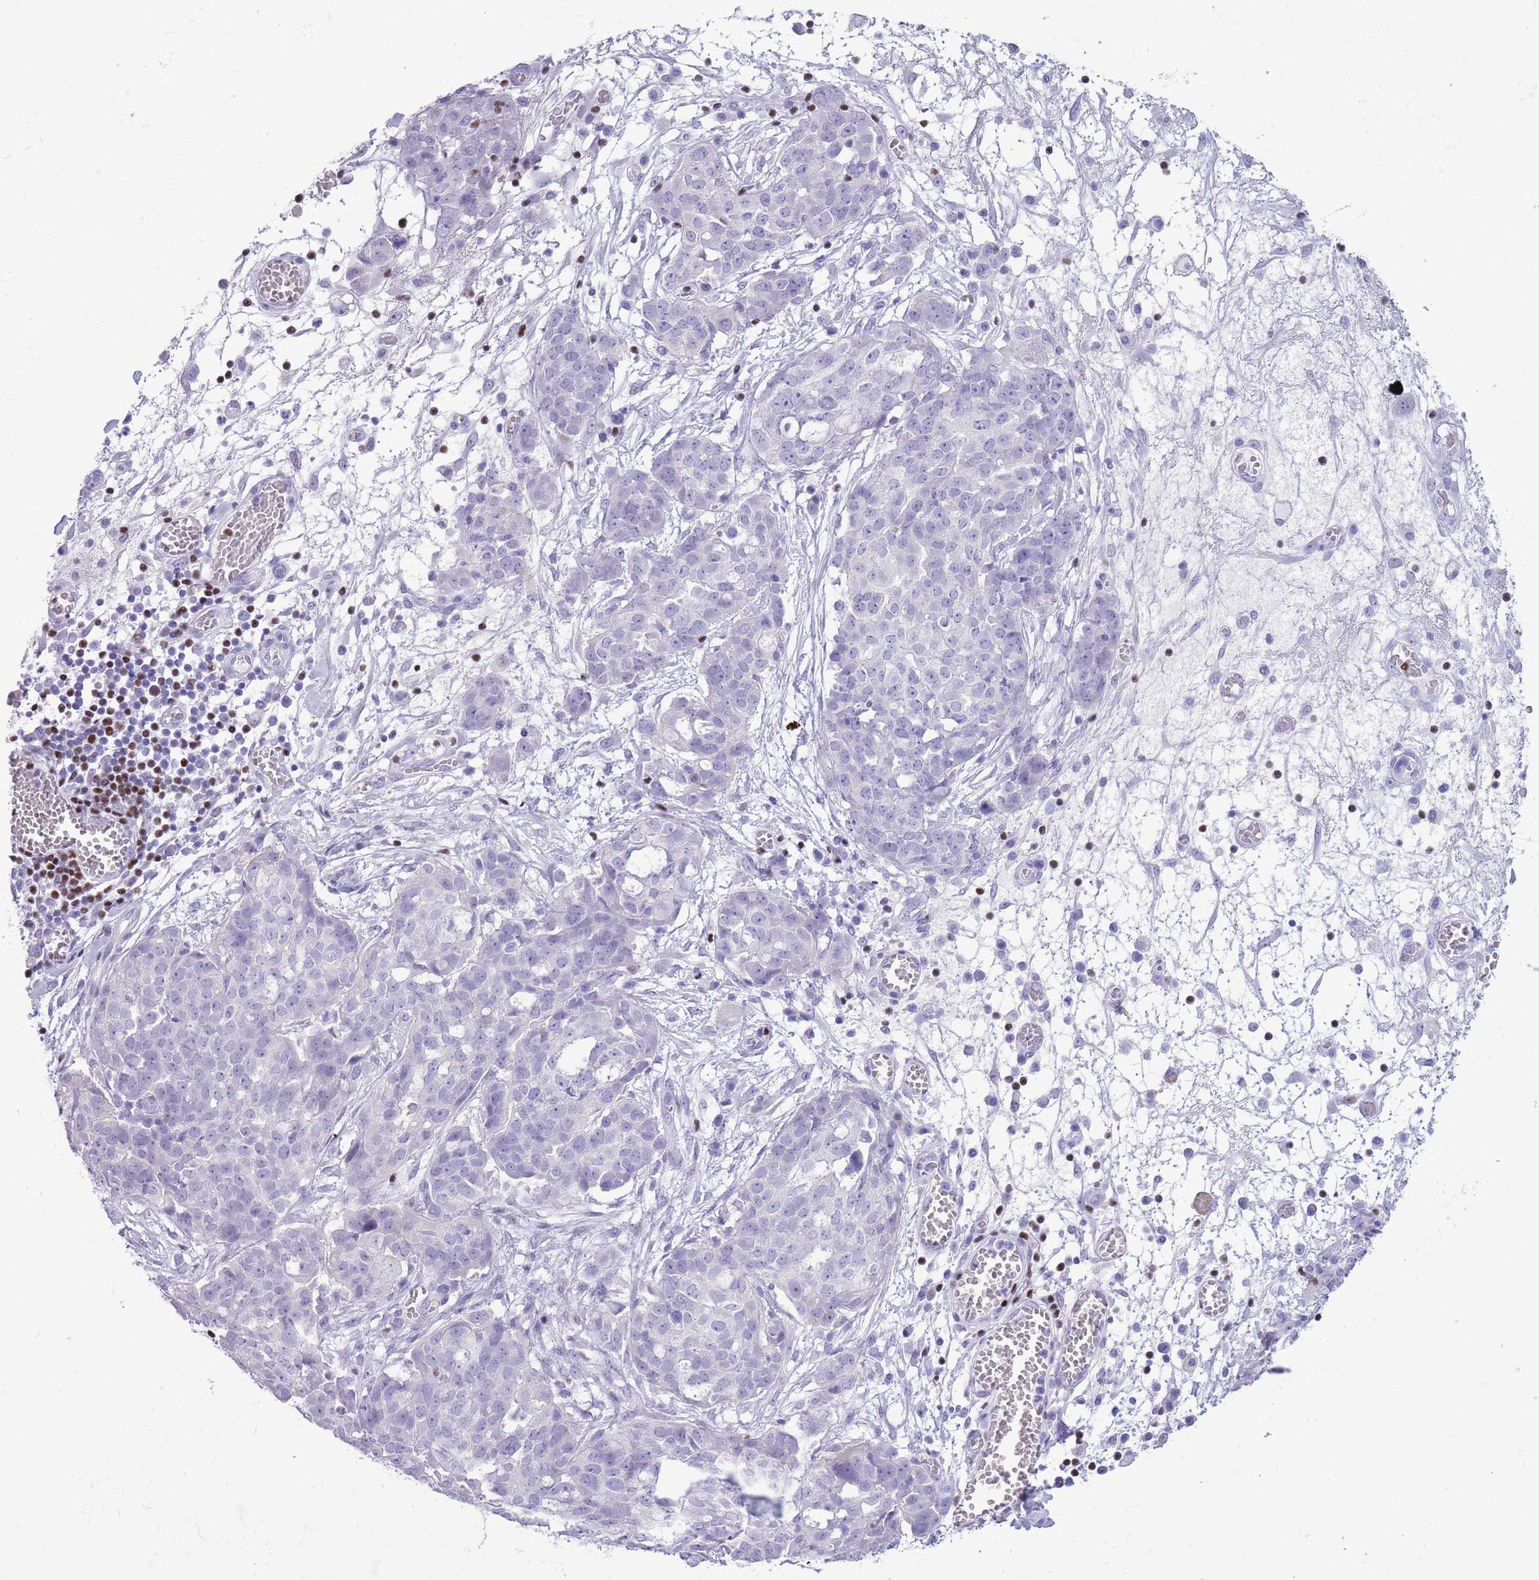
{"staining": {"intensity": "negative", "quantity": "none", "location": "none"}, "tissue": "ovarian cancer", "cell_type": "Tumor cells", "image_type": "cancer", "snomed": [{"axis": "morphology", "description": "Cystadenocarcinoma, serous, NOS"}, {"axis": "topography", "description": "Soft tissue"}, {"axis": "topography", "description": "Ovary"}], "caption": "DAB (3,3'-diaminobenzidine) immunohistochemical staining of human ovarian cancer (serous cystadenocarcinoma) shows no significant positivity in tumor cells.", "gene": "BCL11B", "patient": {"sex": "female", "age": 57}}